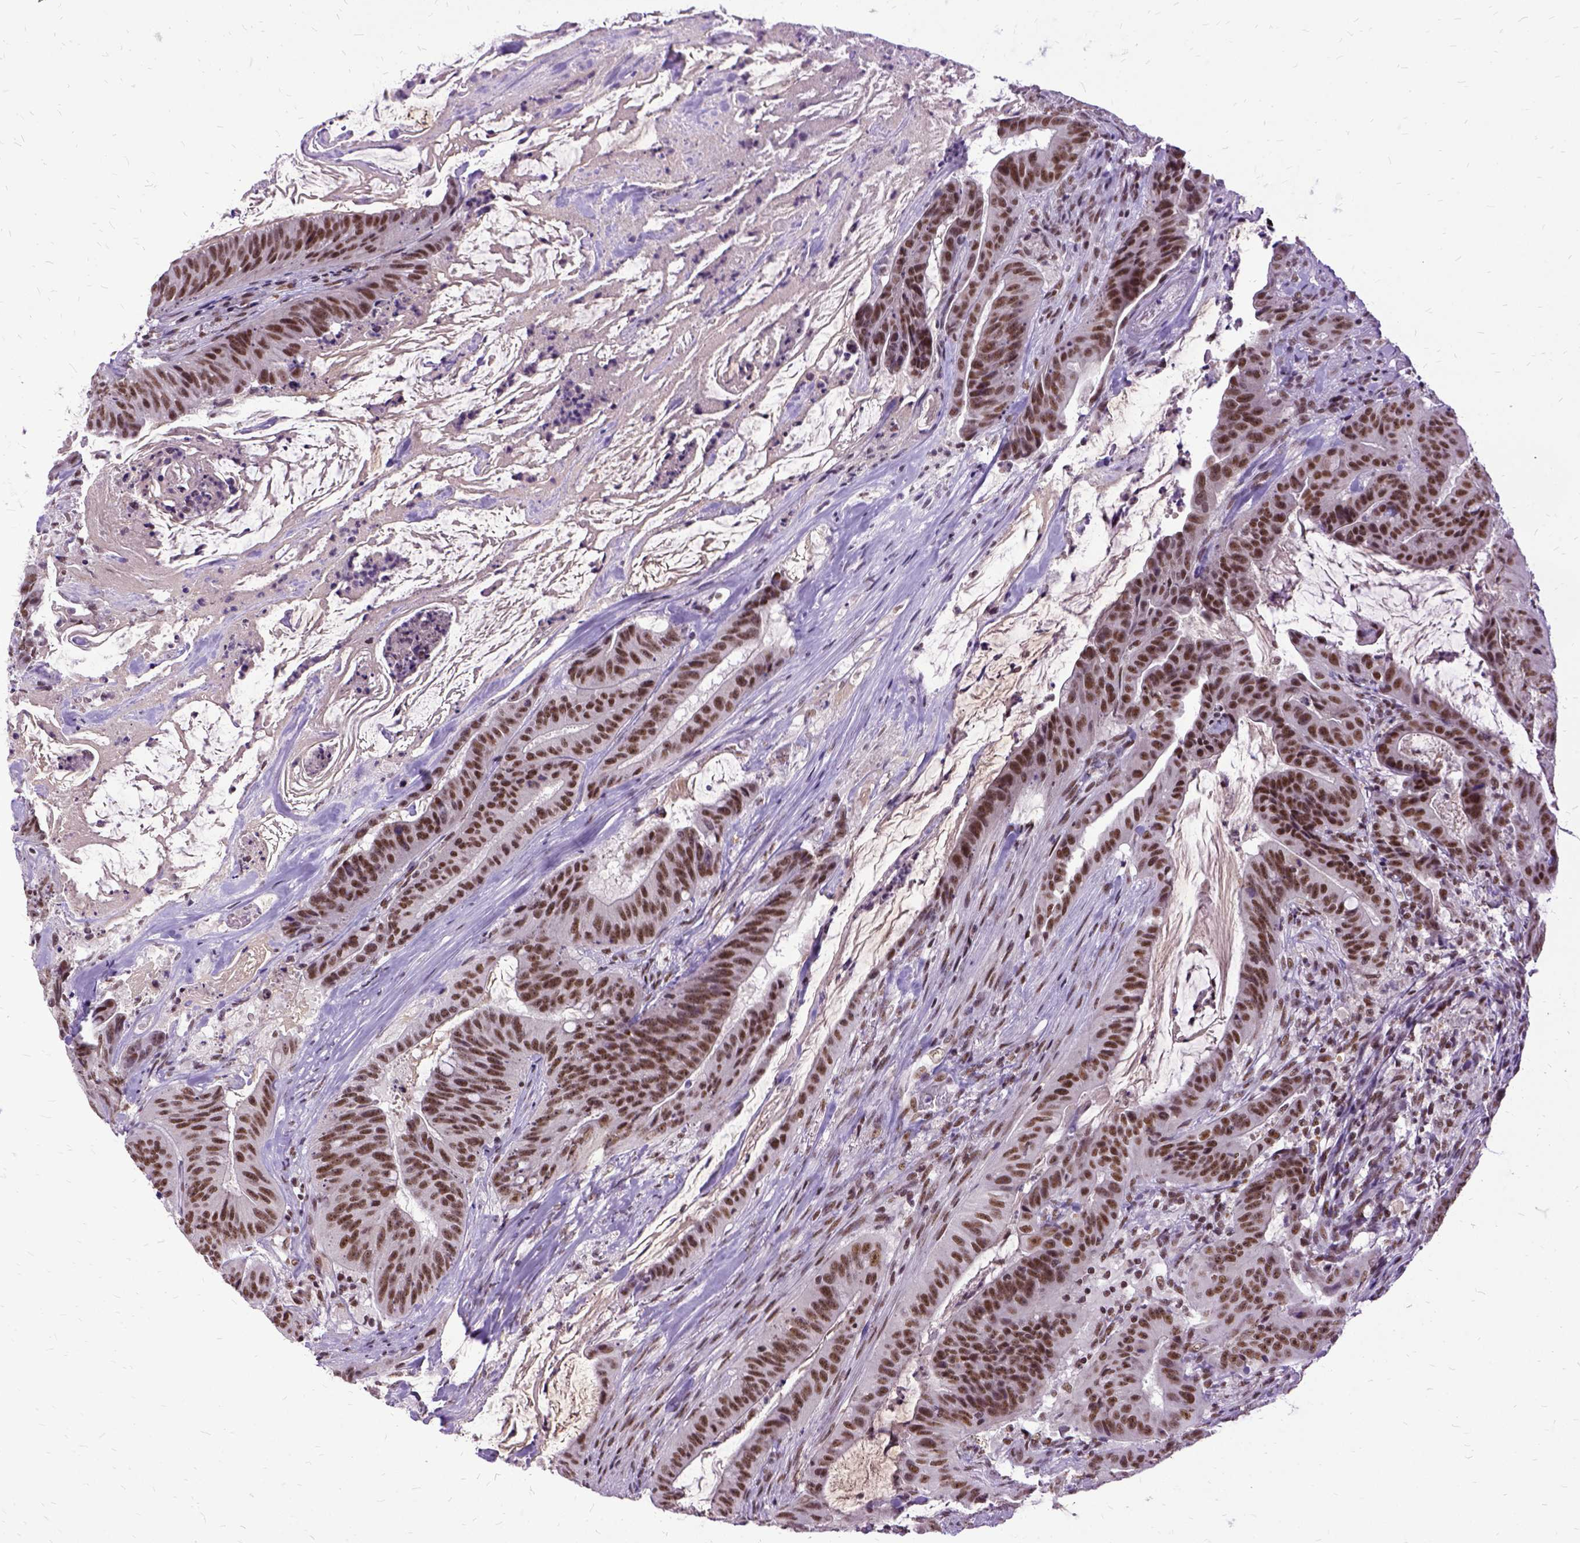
{"staining": {"intensity": "moderate", "quantity": ">75%", "location": "nuclear"}, "tissue": "colorectal cancer", "cell_type": "Tumor cells", "image_type": "cancer", "snomed": [{"axis": "morphology", "description": "Adenocarcinoma, NOS"}, {"axis": "topography", "description": "Colon"}], "caption": "Colorectal cancer (adenocarcinoma) tissue shows moderate nuclear positivity in about >75% of tumor cells, visualized by immunohistochemistry.", "gene": "SETD1A", "patient": {"sex": "male", "age": 33}}